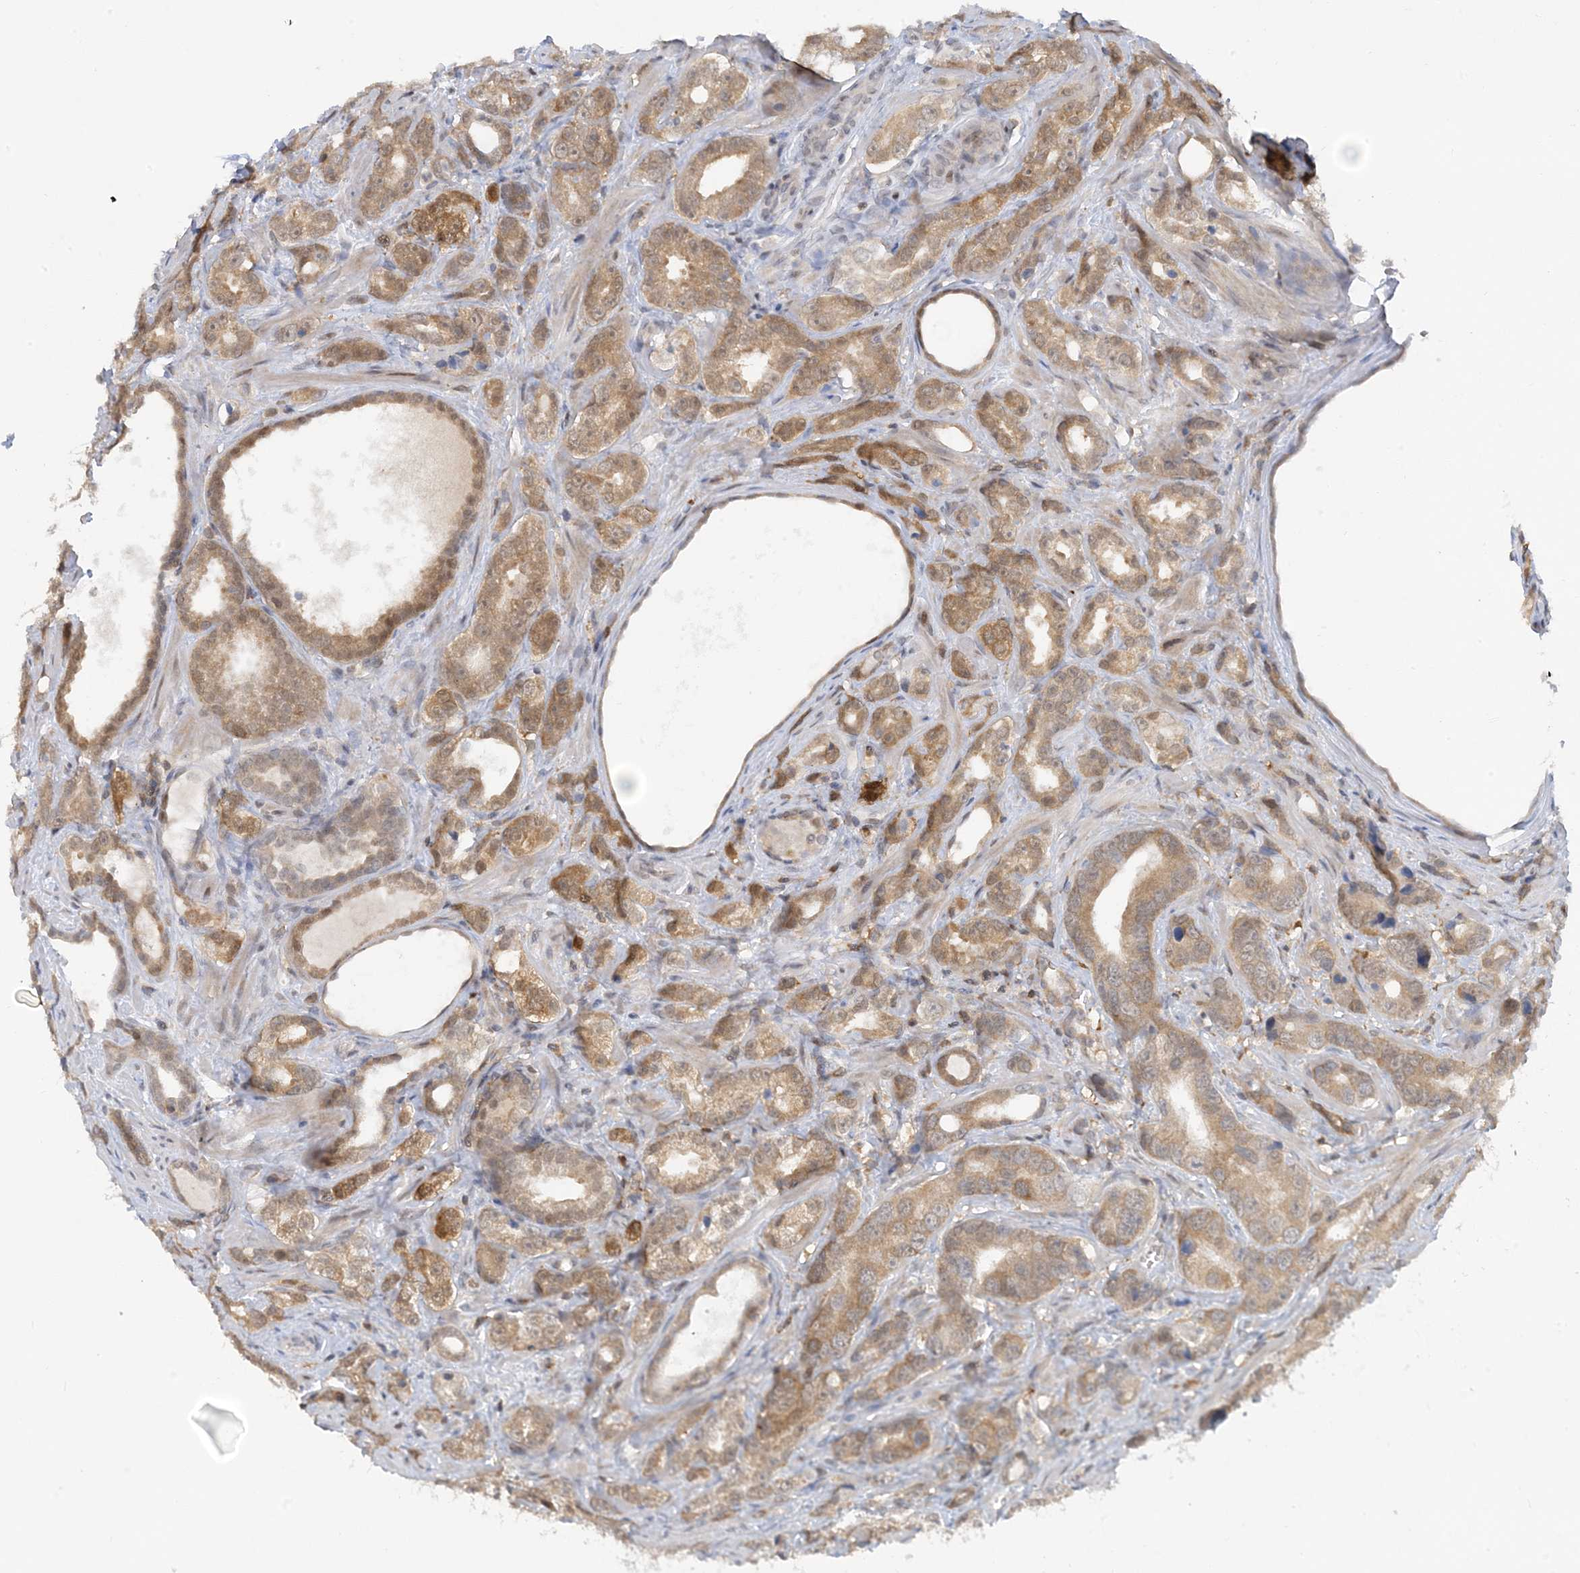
{"staining": {"intensity": "moderate", "quantity": ">75%", "location": "cytoplasmic/membranous"}, "tissue": "prostate cancer", "cell_type": "Tumor cells", "image_type": "cancer", "snomed": [{"axis": "morphology", "description": "Adenocarcinoma, High grade"}, {"axis": "topography", "description": "Prostate"}], "caption": "Protein expression analysis of prostate high-grade adenocarcinoma displays moderate cytoplasmic/membranous positivity in about >75% of tumor cells. (DAB (3,3'-diaminobenzidine) = brown stain, brightfield microscopy at high magnification).", "gene": "OGA", "patient": {"sex": "male", "age": 62}}